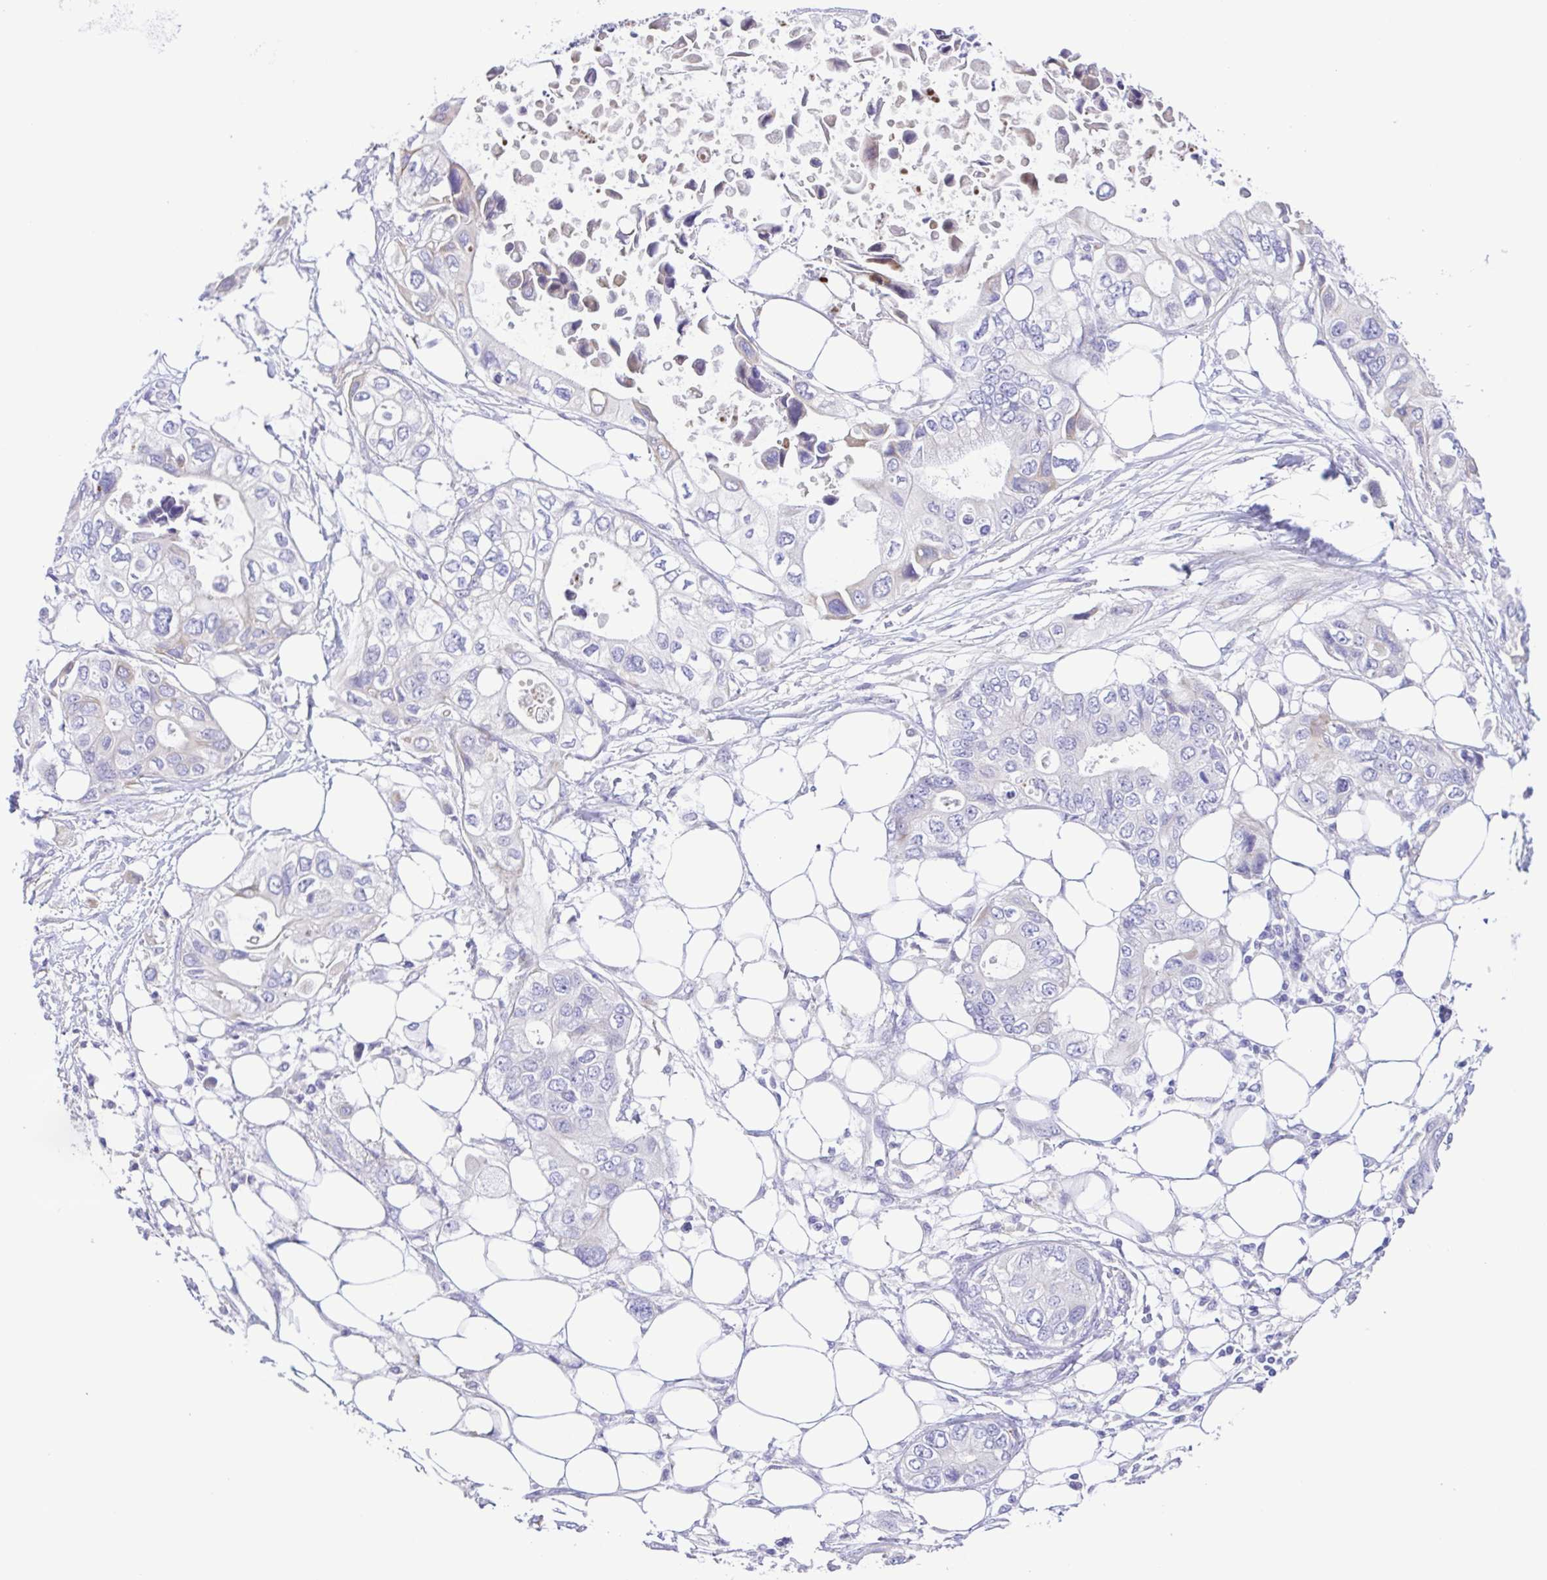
{"staining": {"intensity": "negative", "quantity": "none", "location": "none"}, "tissue": "pancreatic cancer", "cell_type": "Tumor cells", "image_type": "cancer", "snomed": [{"axis": "morphology", "description": "Adenocarcinoma, NOS"}, {"axis": "topography", "description": "Pancreas"}], "caption": "This is an immunohistochemistry (IHC) photomicrograph of pancreatic cancer (adenocarcinoma). There is no staining in tumor cells.", "gene": "GABBR2", "patient": {"sex": "female", "age": 63}}